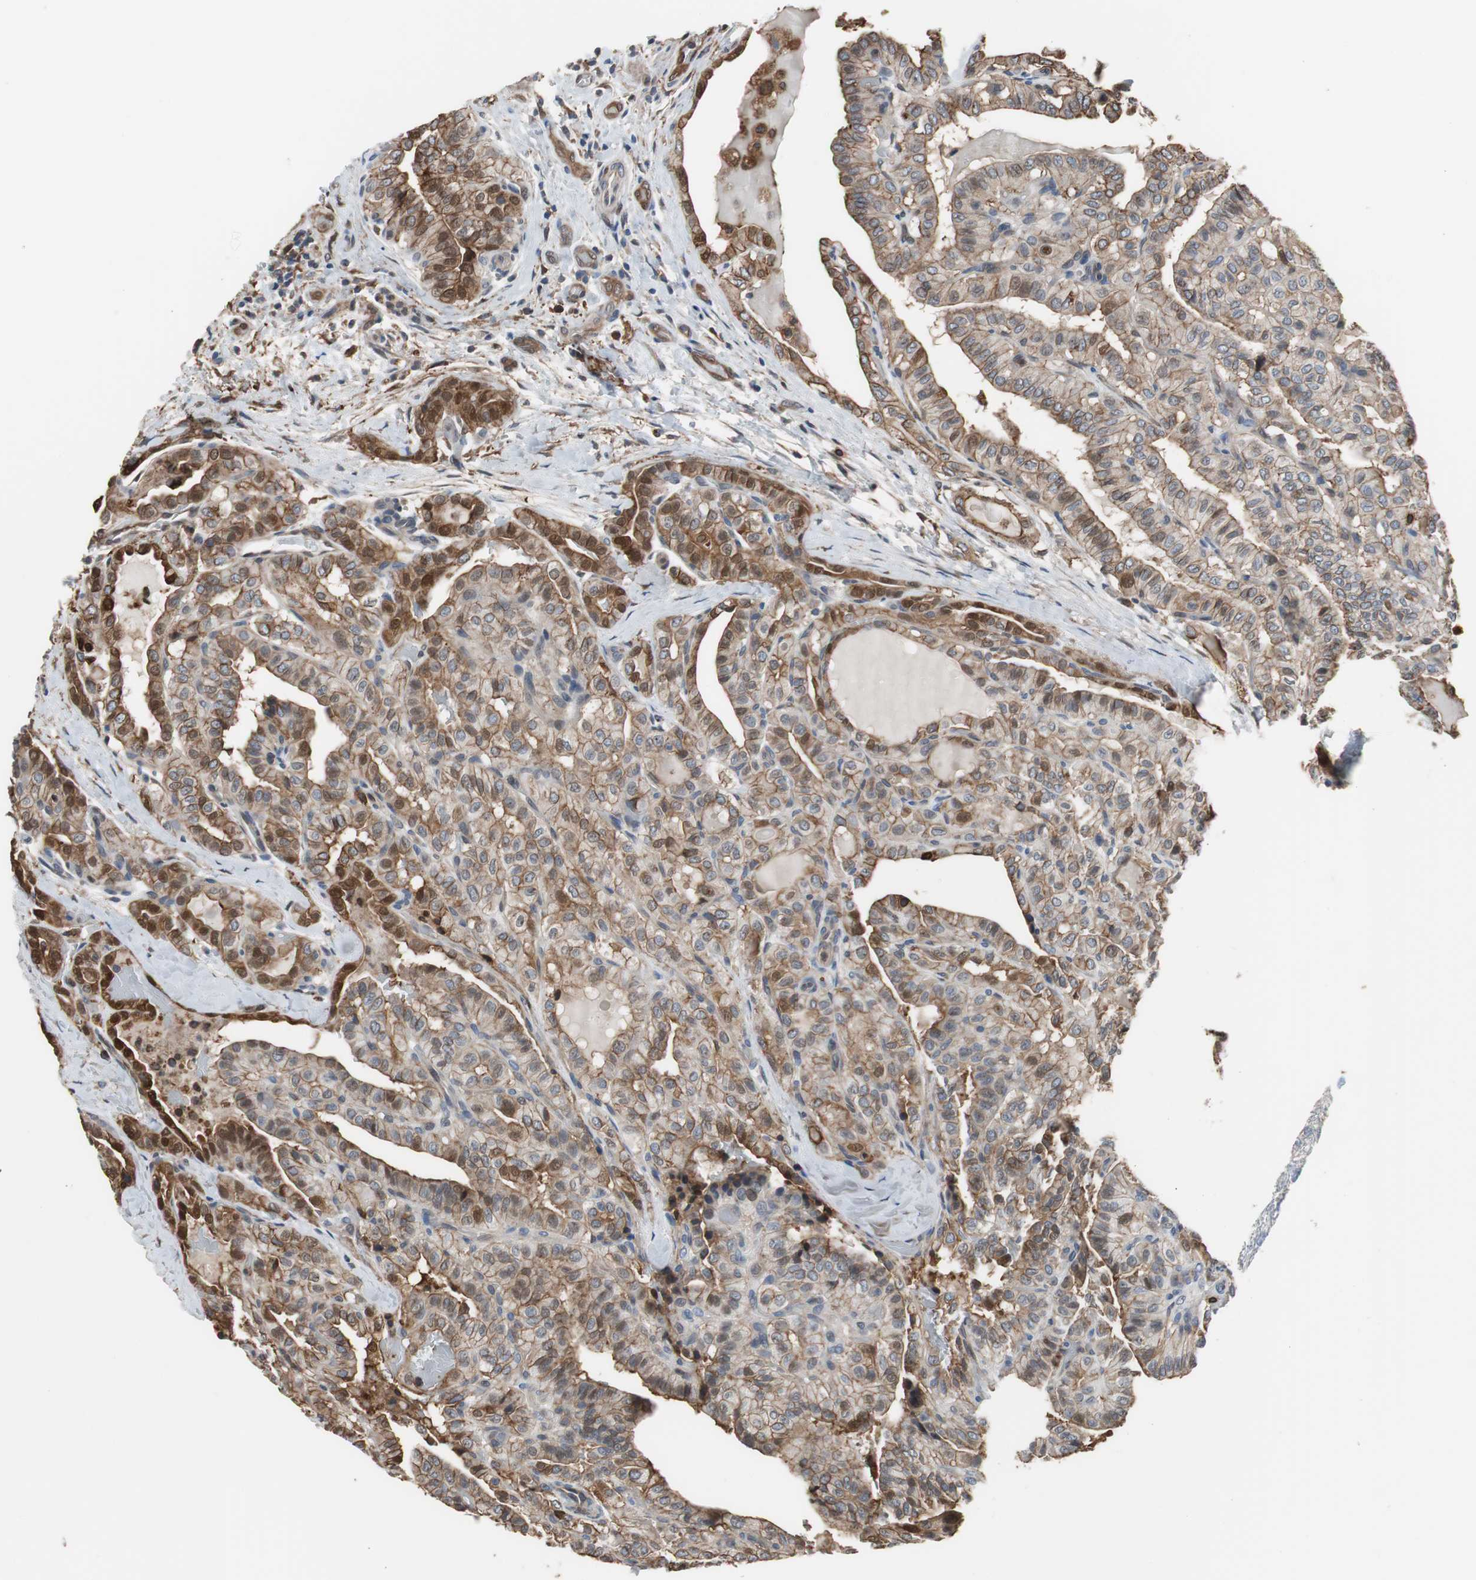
{"staining": {"intensity": "moderate", "quantity": ">75%", "location": "cytoplasmic/membranous,nuclear"}, "tissue": "thyroid cancer", "cell_type": "Tumor cells", "image_type": "cancer", "snomed": [{"axis": "morphology", "description": "Papillary adenocarcinoma, NOS"}, {"axis": "topography", "description": "Thyroid gland"}], "caption": "Immunohistochemistry histopathology image of papillary adenocarcinoma (thyroid) stained for a protein (brown), which demonstrates medium levels of moderate cytoplasmic/membranous and nuclear staining in about >75% of tumor cells.", "gene": "ANXA4", "patient": {"sex": "male", "age": 77}}